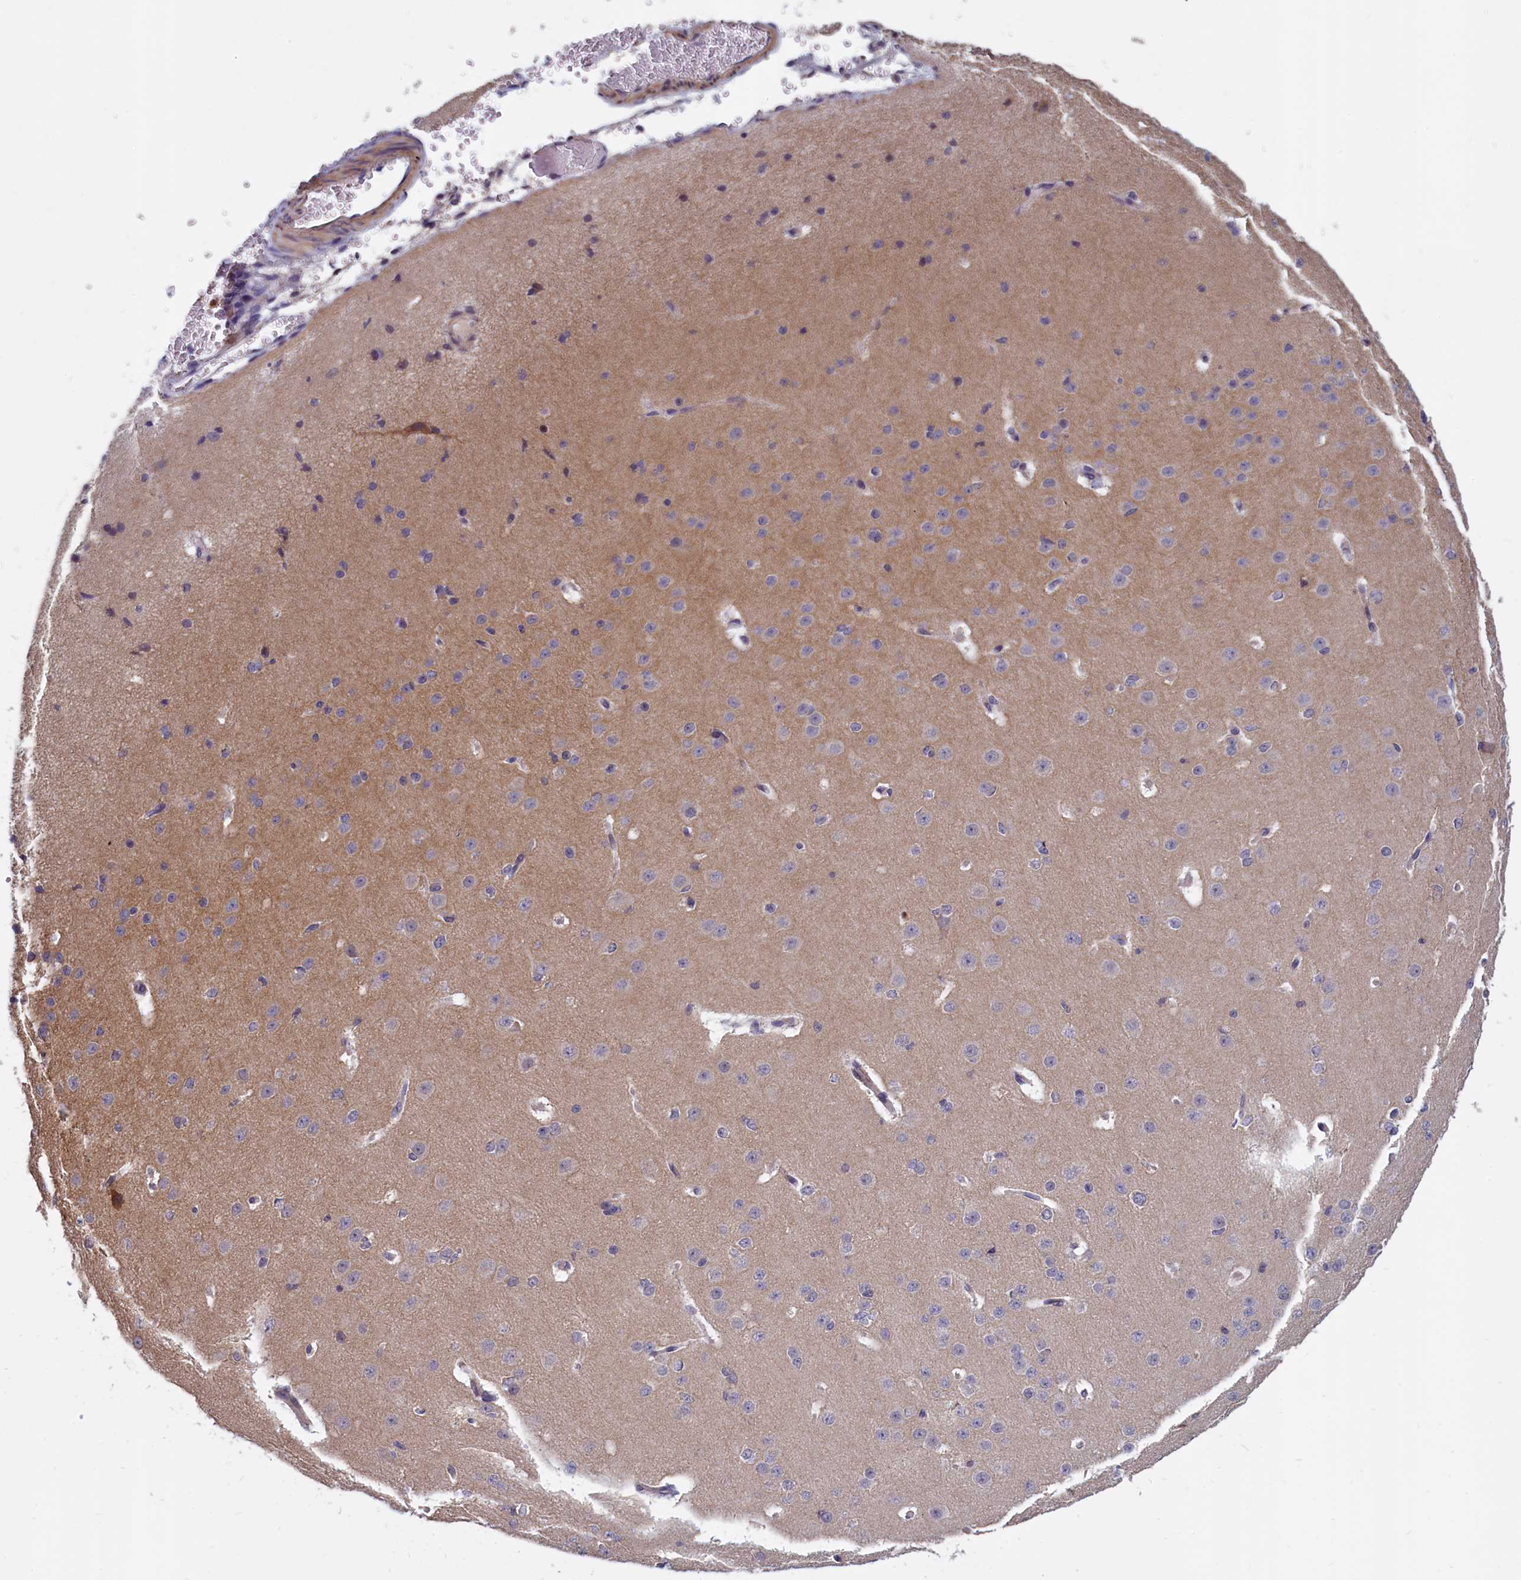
{"staining": {"intensity": "moderate", "quantity": "<25%", "location": "cytoplasmic/membranous"}, "tissue": "cerebral cortex", "cell_type": "Endothelial cells", "image_type": "normal", "snomed": [{"axis": "morphology", "description": "Normal tissue, NOS"}, {"axis": "morphology", "description": "Developmental malformation"}, {"axis": "topography", "description": "Cerebral cortex"}], "caption": "Protein staining displays moderate cytoplasmic/membranous expression in about <25% of endothelial cells in unremarkable cerebral cortex.", "gene": "EPB41L4B", "patient": {"sex": "female", "age": 30}}